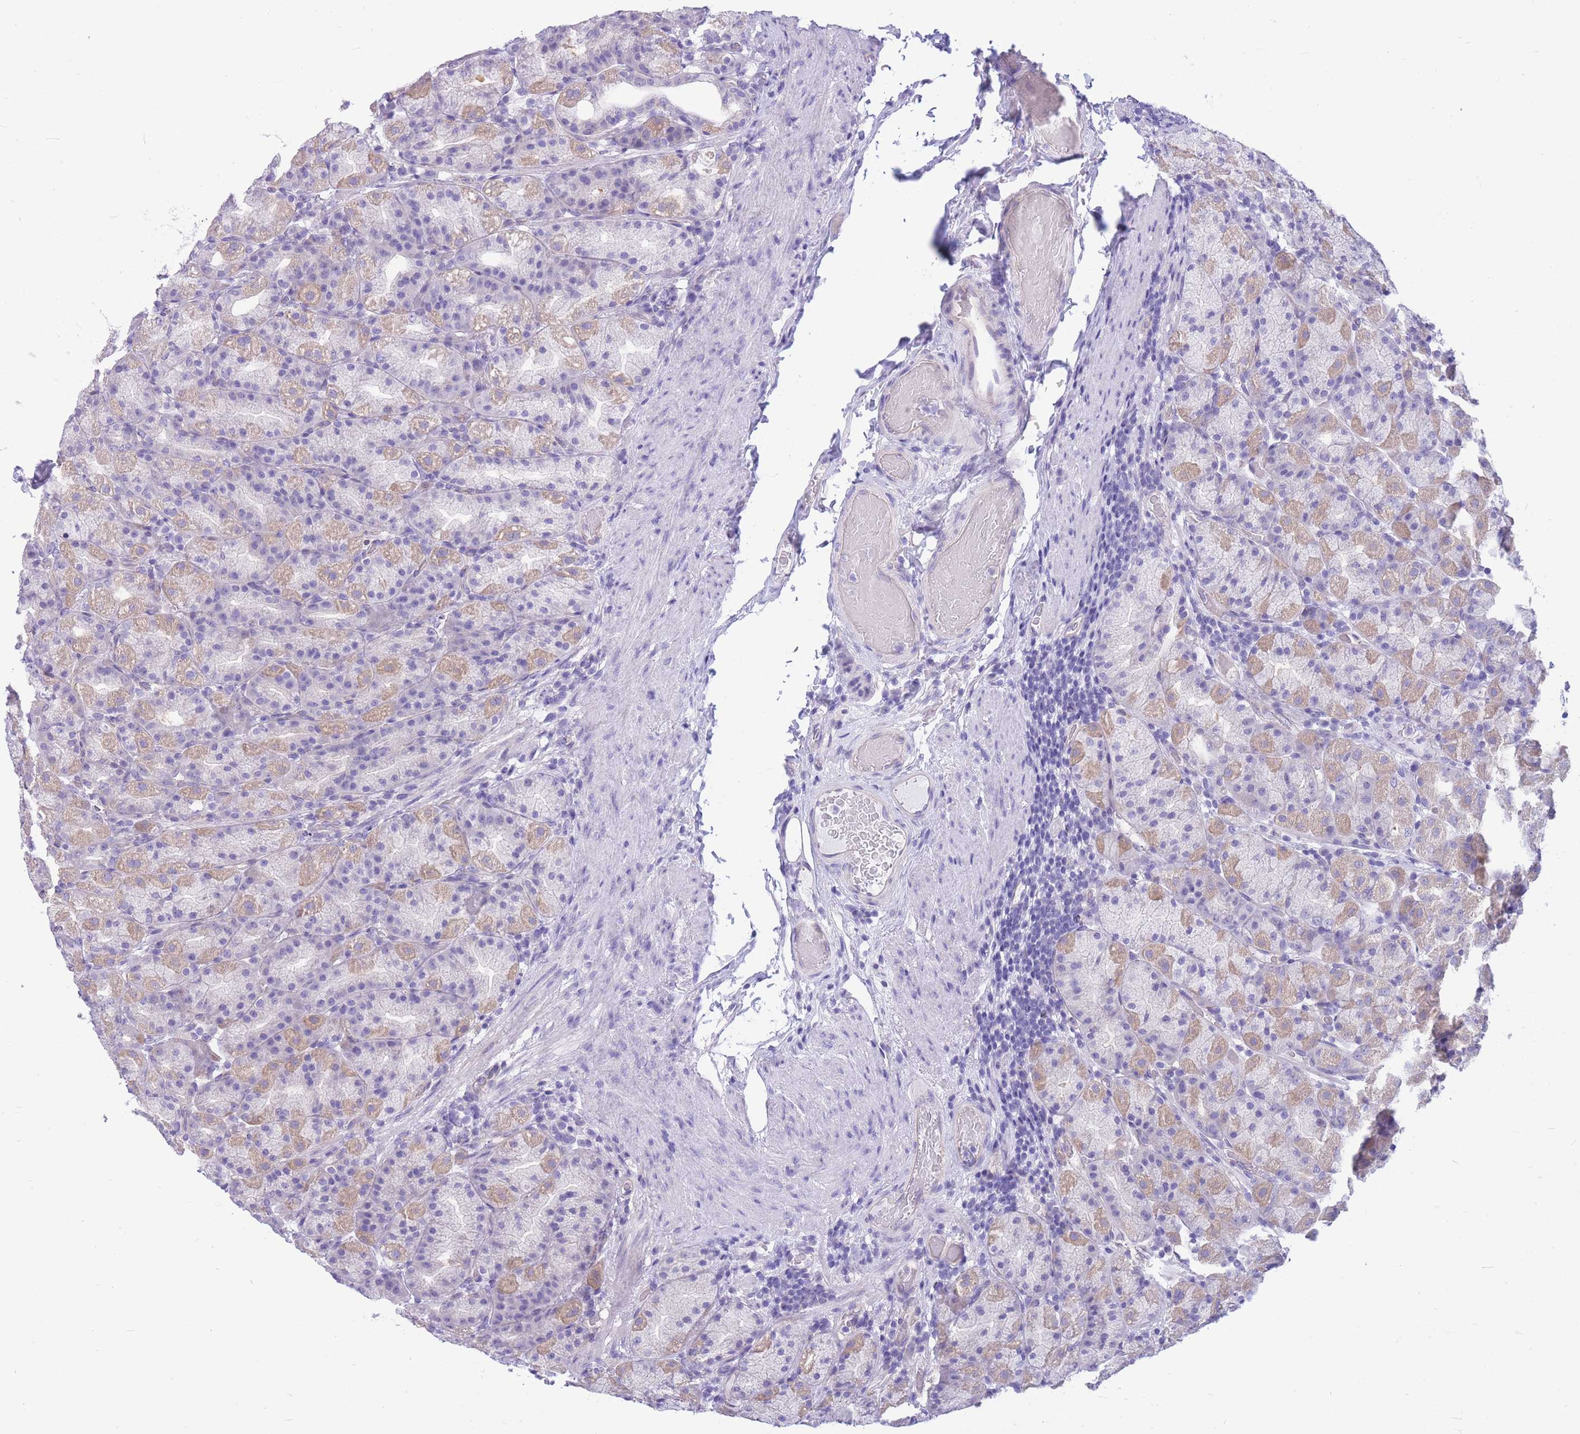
{"staining": {"intensity": "weak", "quantity": "25%-75%", "location": "cytoplasmic/membranous"}, "tissue": "stomach", "cell_type": "Glandular cells", "image_type": "normal", "snomed": [{"axis": "morphology", "description": "Normal tissue, NOS"}, {"axis": "topography", "description": "Stomach, upper"}, {"axis": "topography", "description": "Stomach"}], "caption": "The immunohistochemical stain shows weak cytoplasmic/membranous staining in glandular cells of normal stomach. The staining was performed using DAB (3,3'-diaminobenzidine), with brown indicating positive protein expression. Nuclei are stained blue with hematoxylin.", "gene": "ZNF311", "patient": {"sex": "male", "age": 68}}